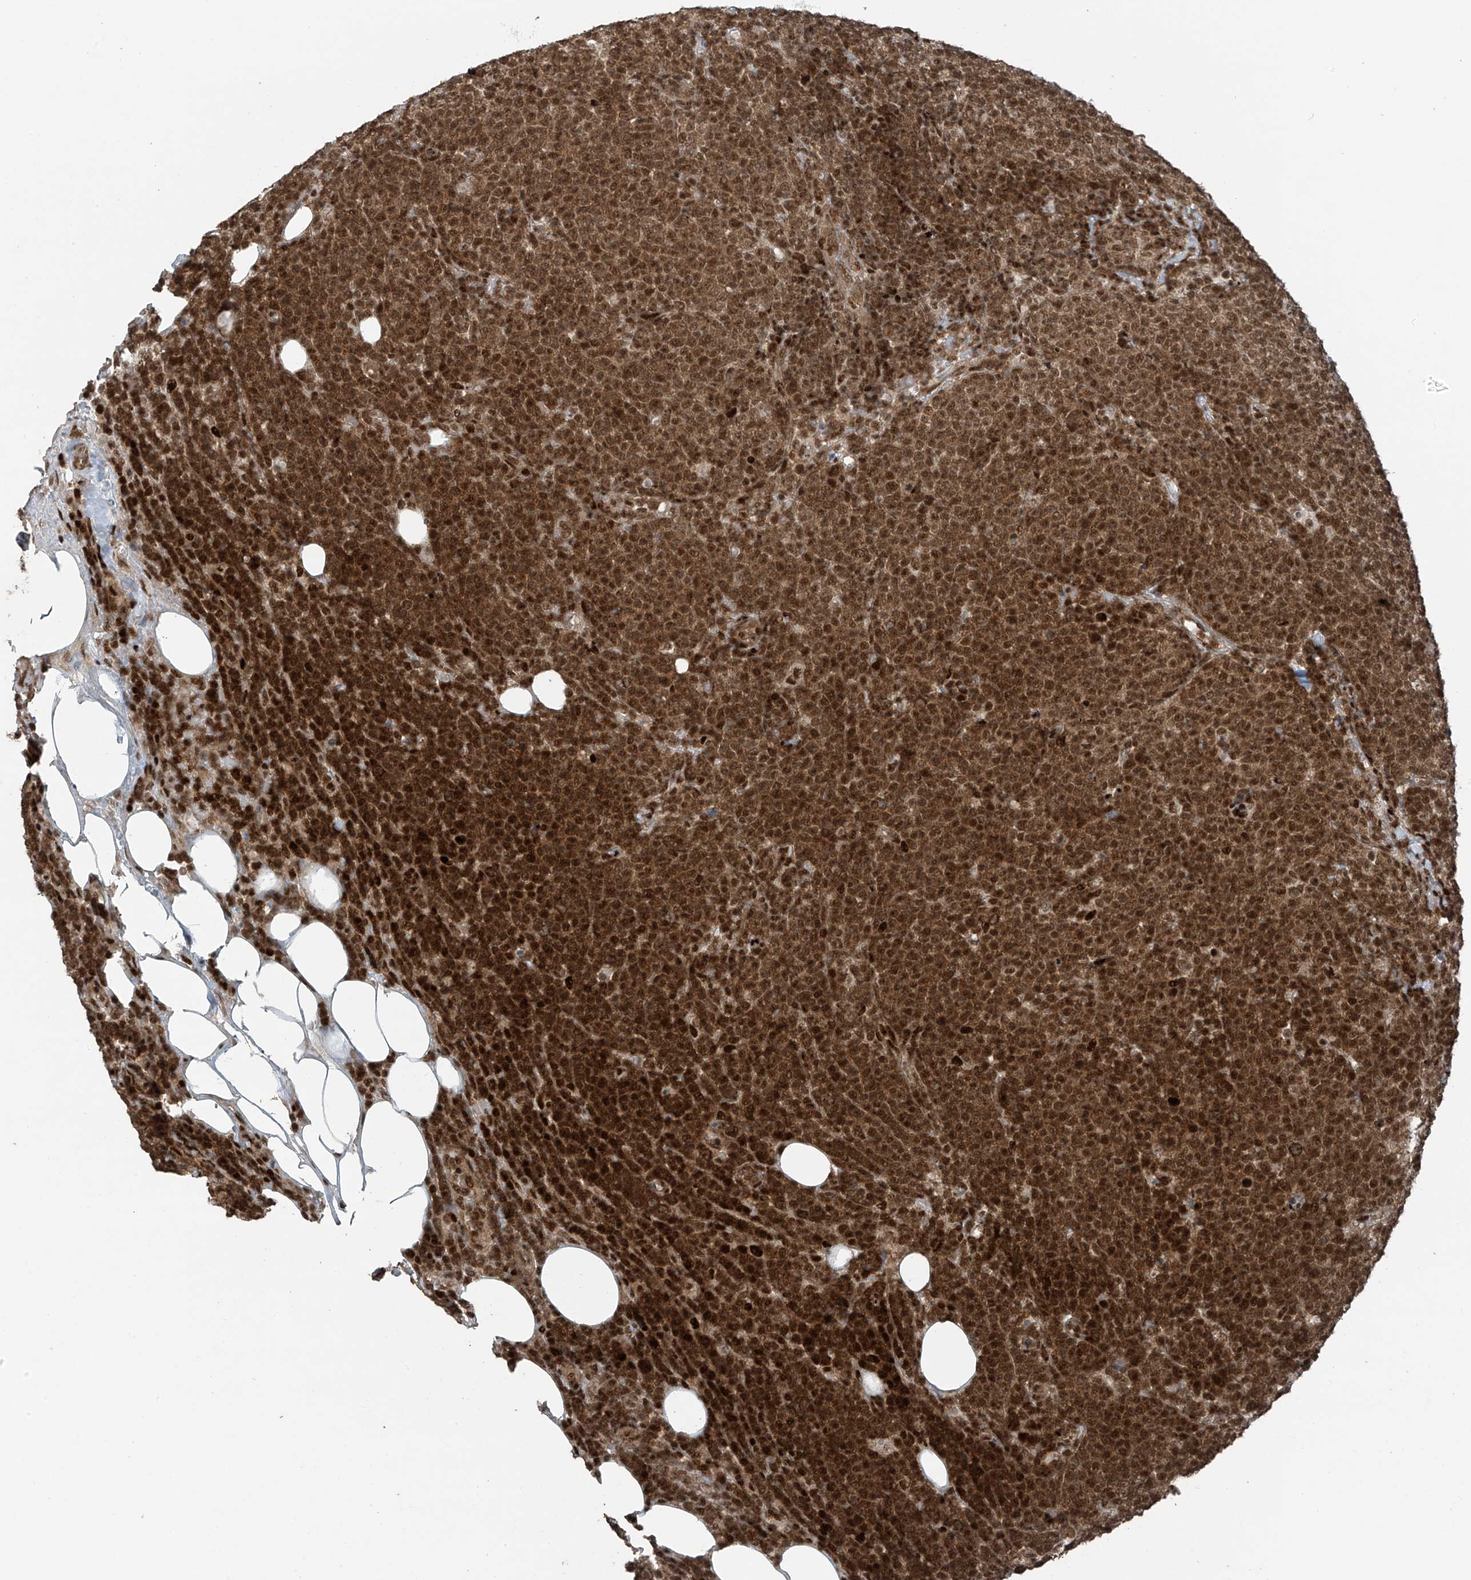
{"staining": {"intensity": "strong", "quantity": ">75%", "location": "cytoplasmic/membranous,nuclear"}, "tissue": "lymphoma", "cell_type": "Tumor cells", "image_type": "cancer", "snomed": [{"axis": "morphology", "description": "Malignant lymphoma, non-Hodgkin's type, High grade"}, {"axis": "topography", "description": "Lymph node"}], "caption": "Lymphoma was stained to show a protein in brown. There is high levels of strong cytoplasmic/membranous and nuclear expression in approximately >75% of tumor cells. Nuclei are stained in blue.", "gene": "PCNP", "patient": {"sex": "male", "age": 61}}